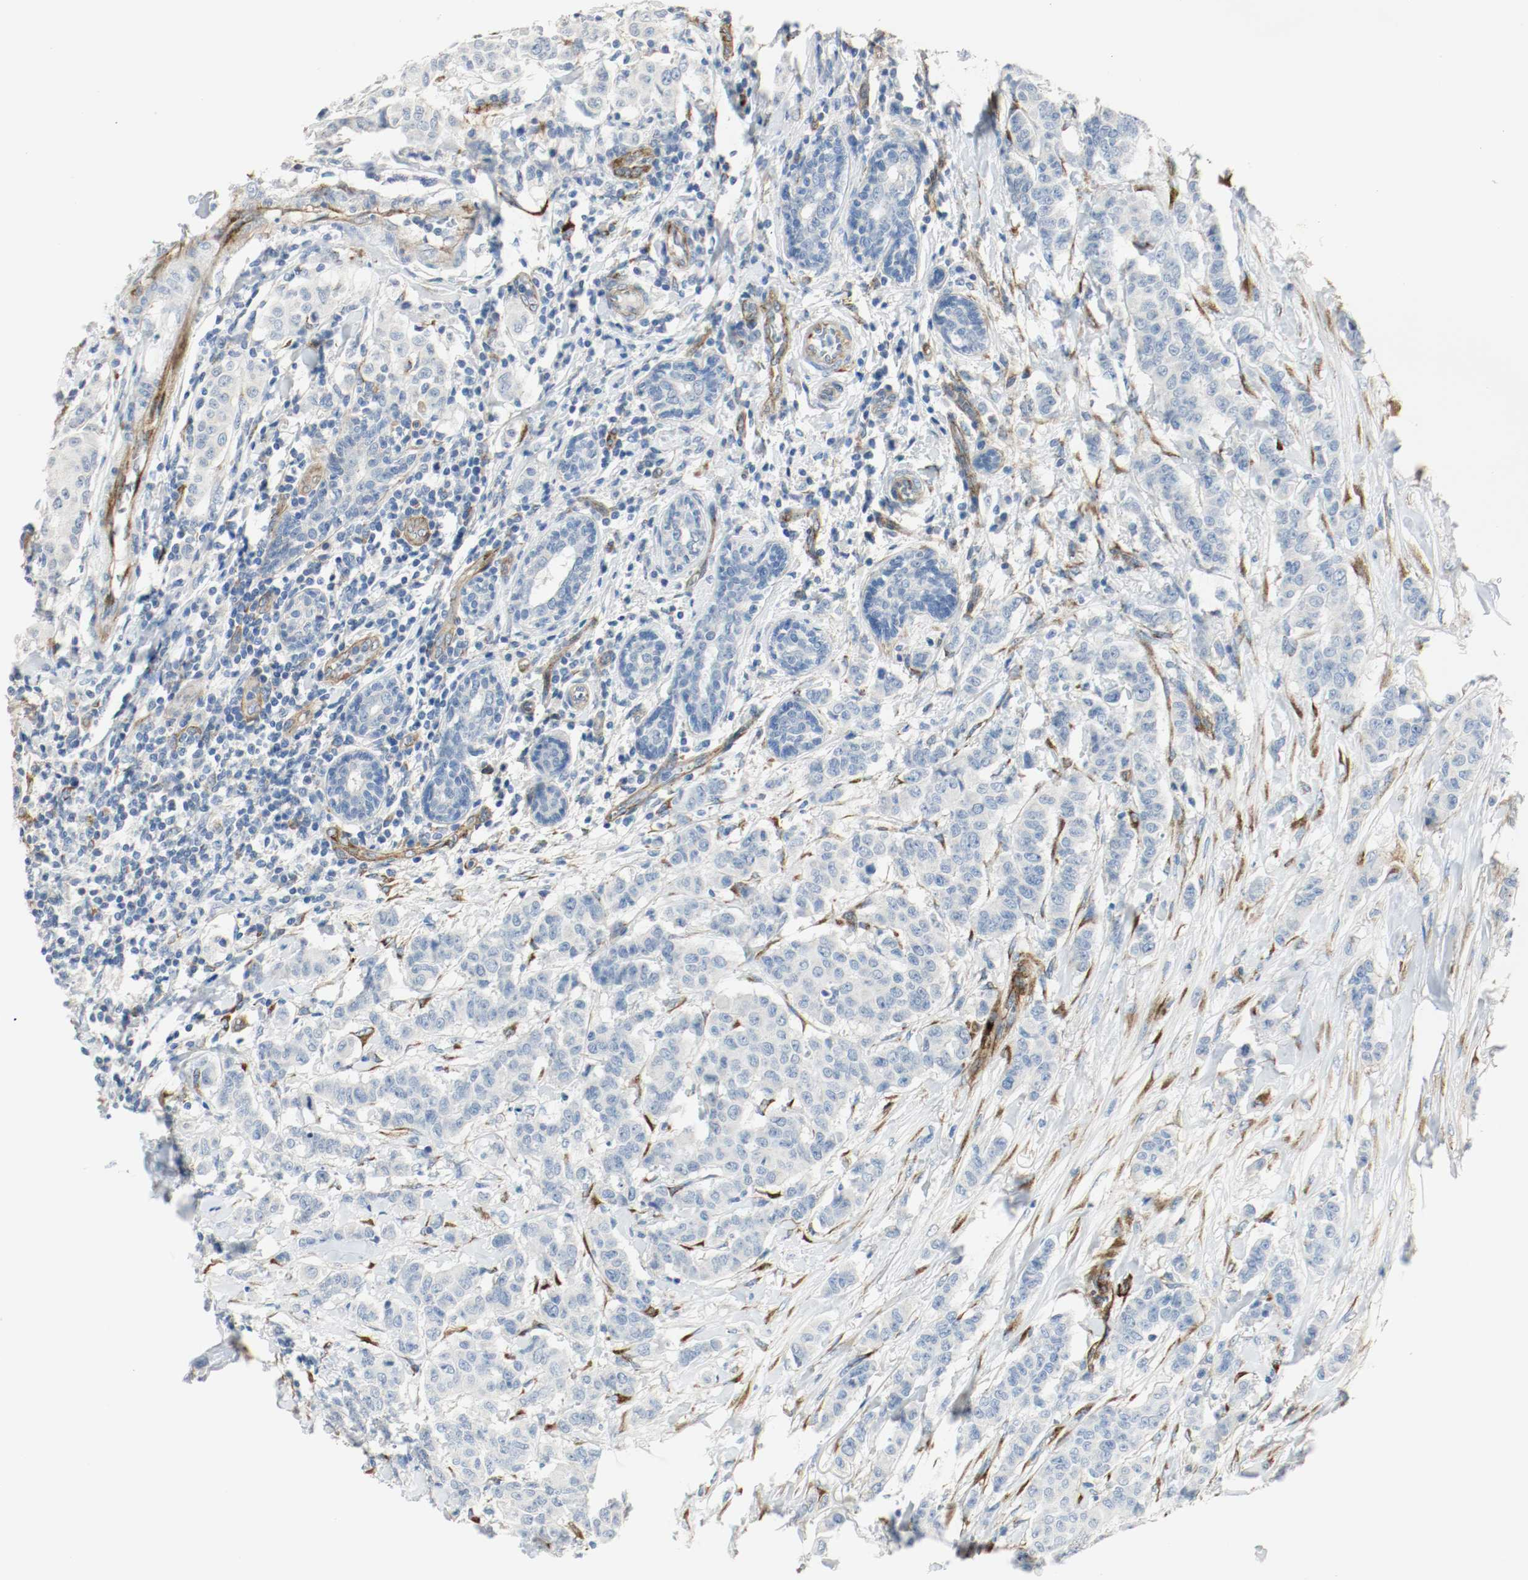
{"staining": {"intensity": "negative", "quantity": "none", "location": "none"}, "tissue": "breast cancer", "cell_type": "Tumor cells", "image_type": "cancer", "snomed": [{"axis": "morphology", "description": "Duct carcinoma"}, {"axis": "topography", "description": "Breast"}], "caption": "The immunohistochemistry micrograph has no significant staining in tumor cells of breast cancer tissue.", "gene": "LAMB1", "patient": {"sex": "female", "age": 40}}